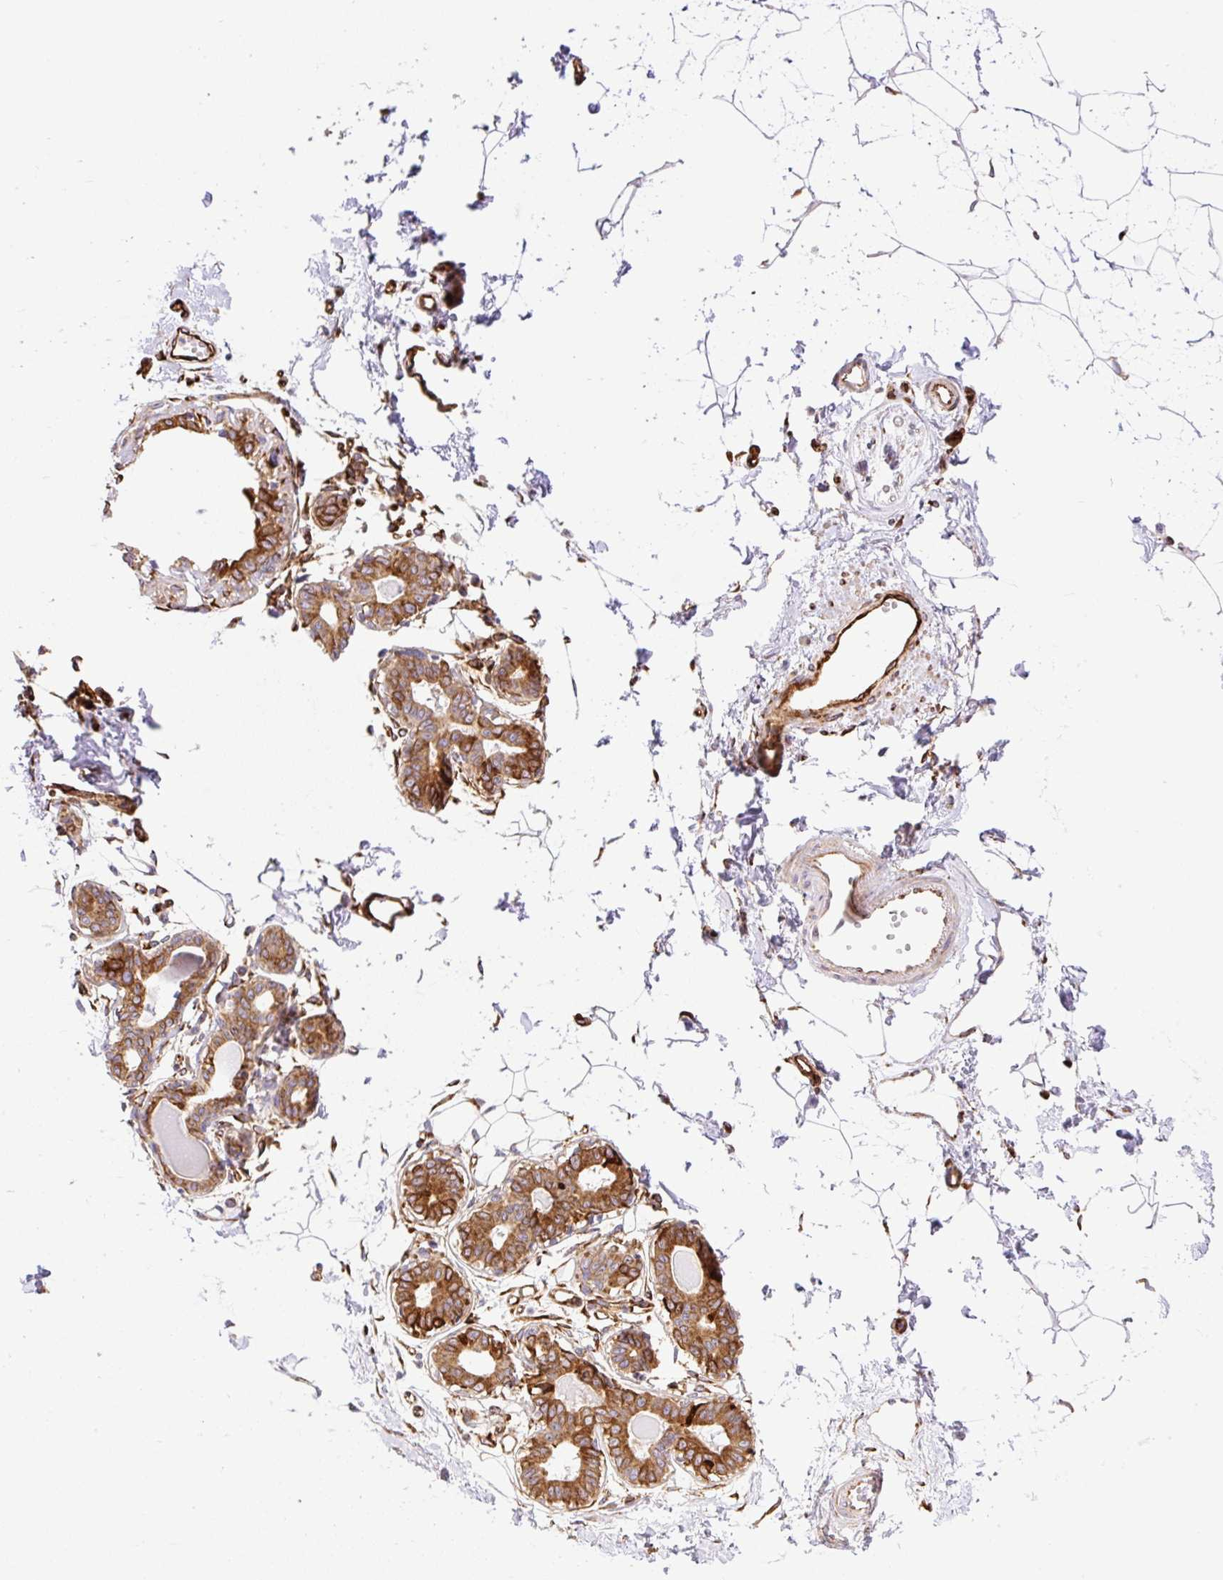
{"staining": {"intensity": "negative", "quantity": "none", "location": "none"}, "tissue": "breast", "cell_type": "Adipocytes", "image_type": "normal", "snomed": [{"axis": "morphology", "description": "Normal tissue, NOS"}, {"axis": "topography", "description": "Breast"}], "caption": "Human breast stained for a protein using IHC exhibits no staining in adipocytes.", "gene": "RAB30", "patient": {"sex": "female", "age": 45}}